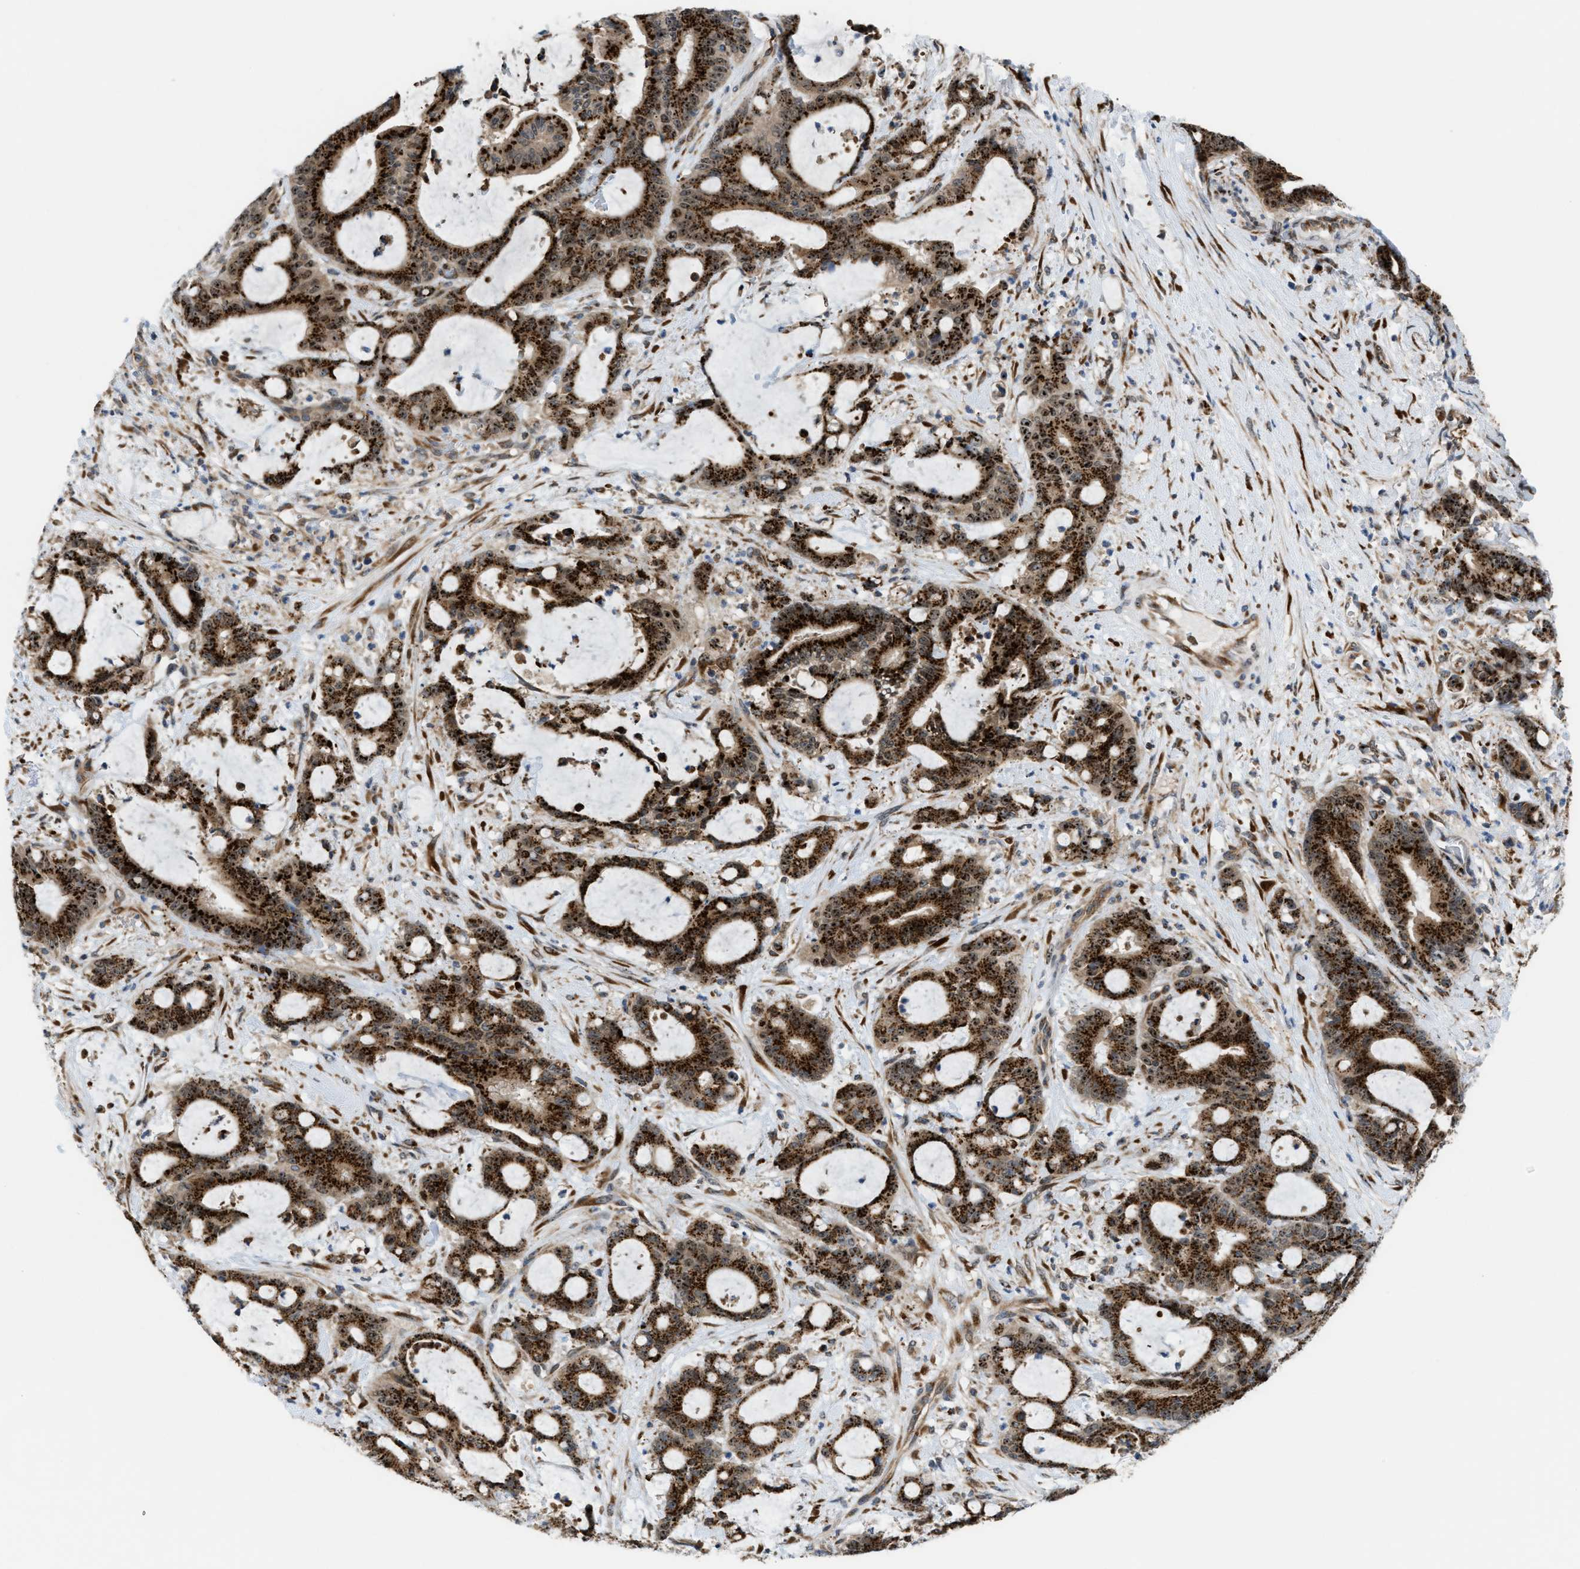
{"staining": {"intensity": "strong", "quantity": ">75%", "location": "cytoplasmic/membranous"}, "tissue": "liver cancer", "cell_type": "Tumor cells", "image_type": "cancer", "snomed": [{"axis": "morphology", "description": "Normal tissue, NOS"}, {"axis": "morphology", "description": "Cholangiocarcinoma"}, {"axis": "topography", "description": "Liver"}, {"axis": "topography", "description": "Peripheral nerve tissue"}], "caption": "The photomicrograph exhibits staining of cholangiocarcinoma (liver), revealing strong cytoplasmic/membranous protein expression (brown color) within tumor cells.", "gene": "SLC38A10", "patient": {"sex": "female", "age": 73}}